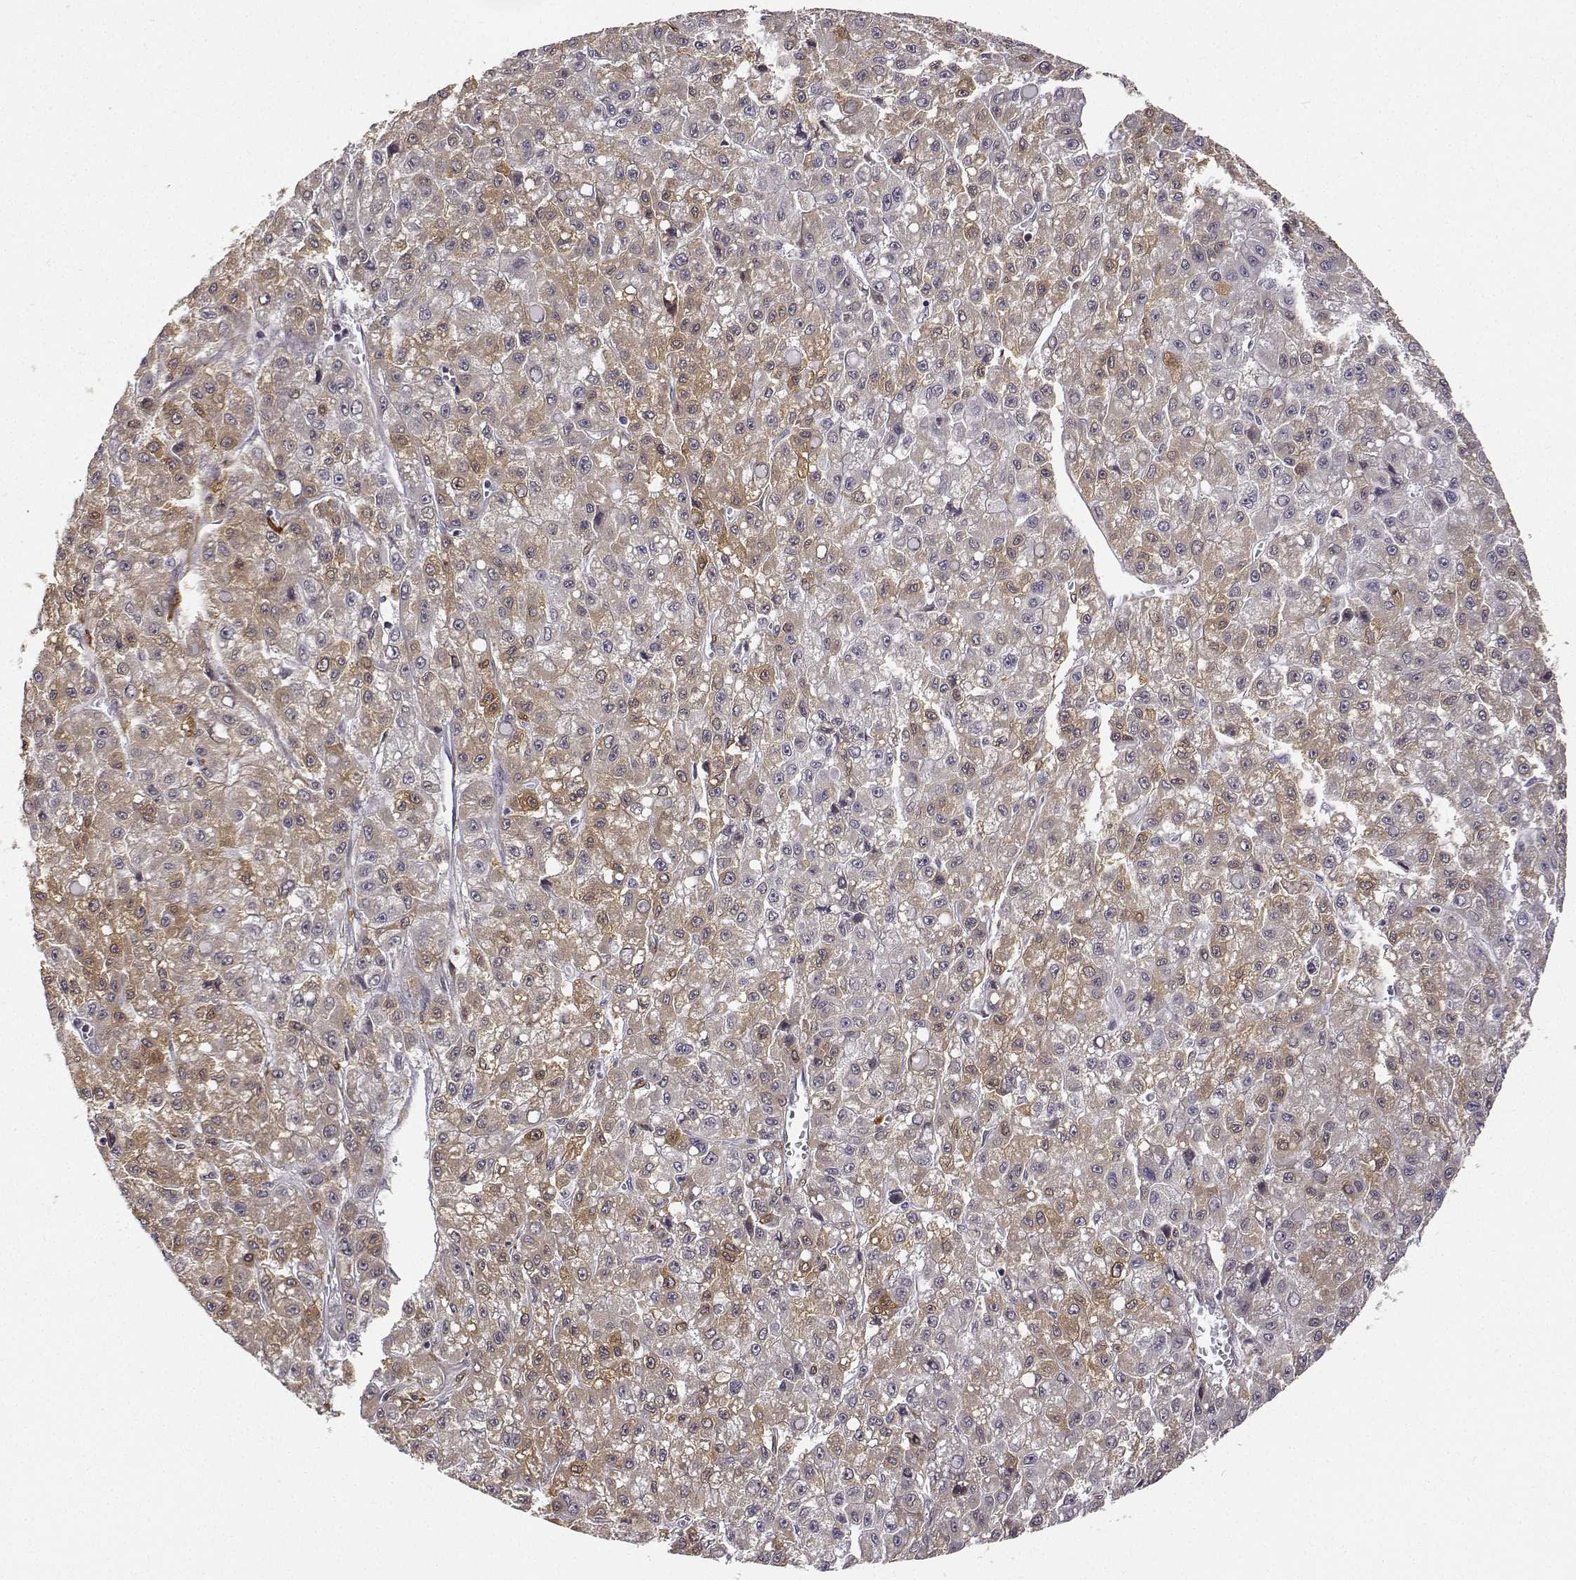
{"staining": {"intensity": "moderate", "quantity": ">75%", "location": "cytoplasmic/membranous"}, "tissue": "liver cancer", "cell_type": "Tumor cells", "image_type": "cancer", "snomed": [{"axis": "morphology", "description": "Carcinoma, Hepatocellular, NOS"}, {"axis": "topography", "description": "Liver"}], "caption": "A brown stain shows moderate cytoplasmic/membranous expression of a protein in liver hepatocellular carcinoma tumor cells.", "gene": "PHGDH", "patient": {"sex": "male", "age": 70}}